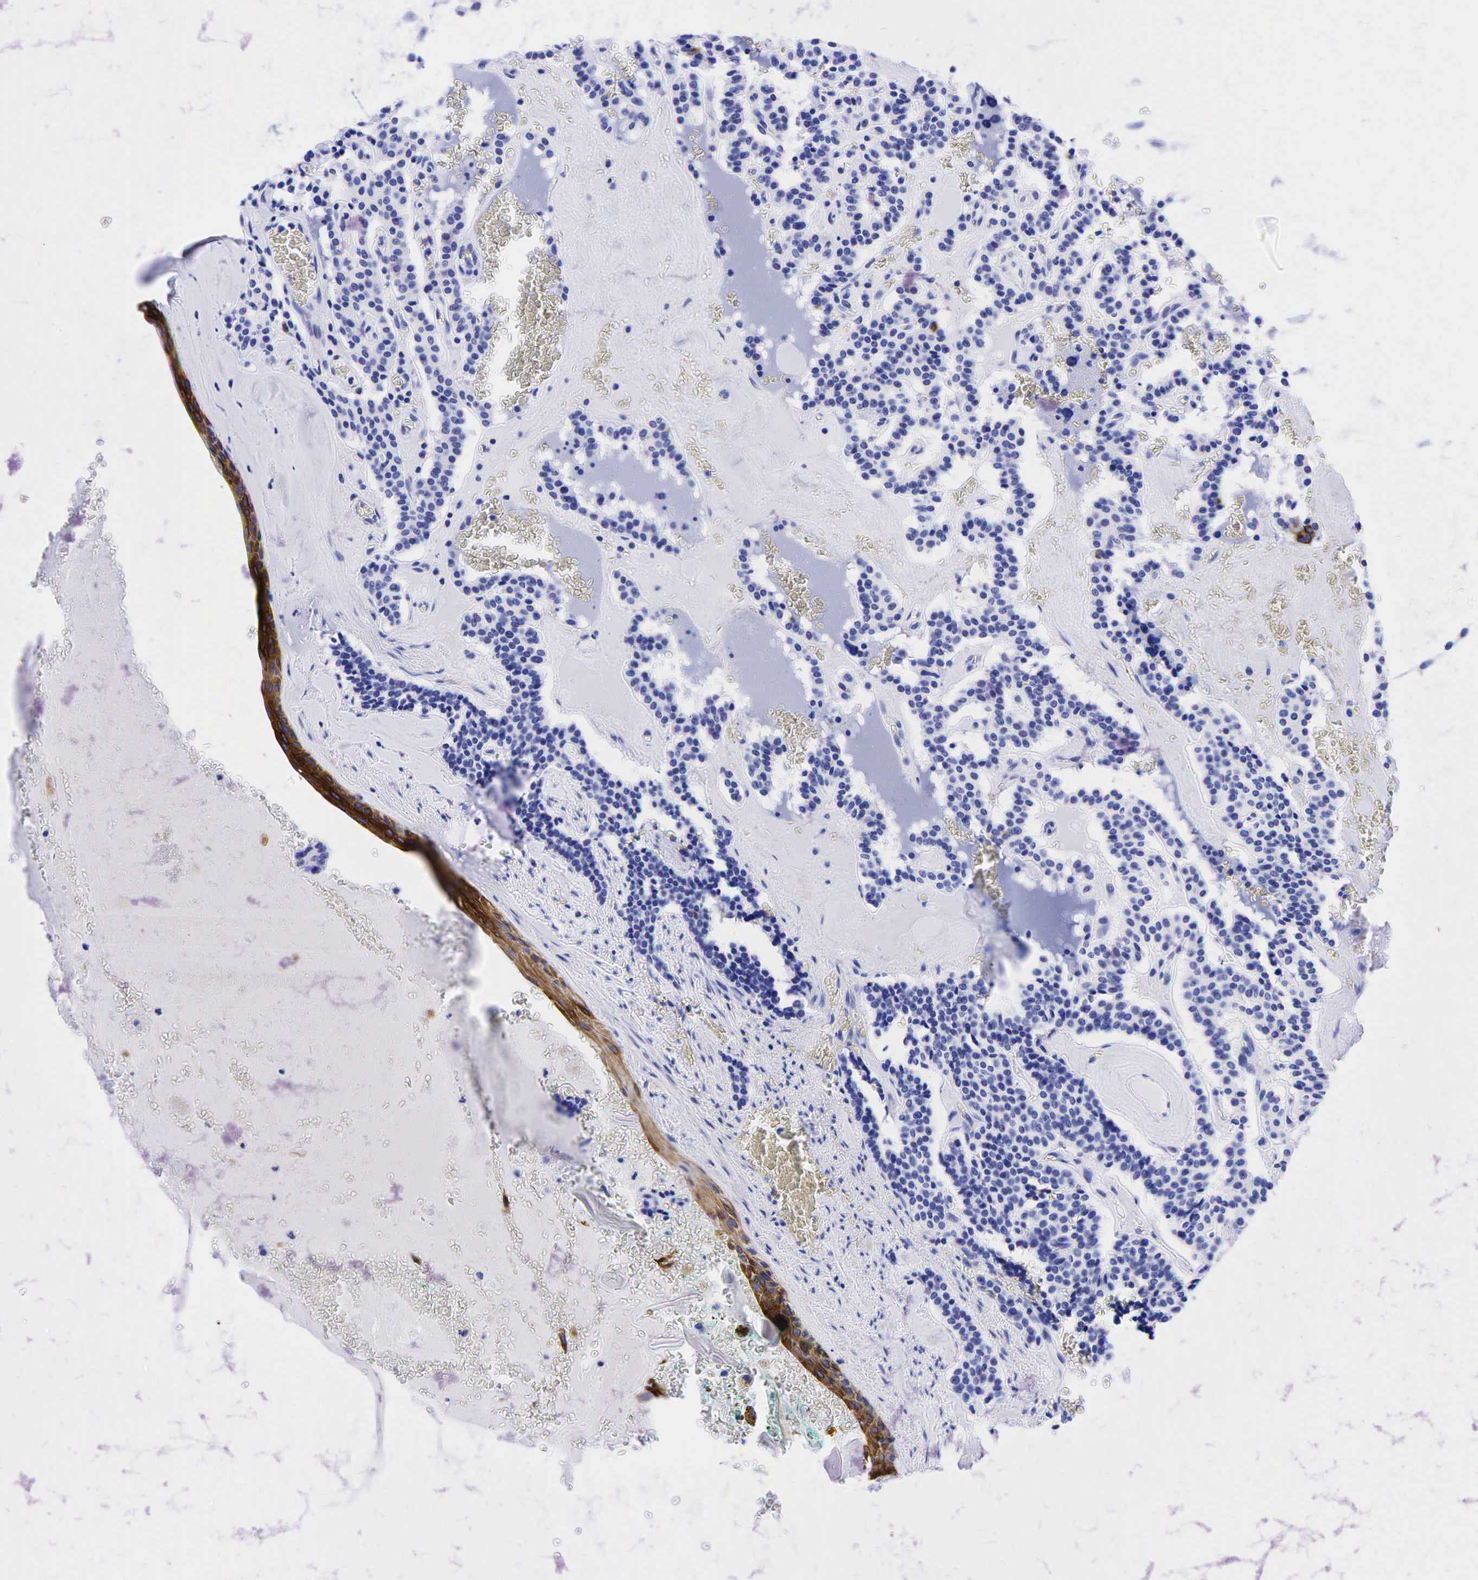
{"staining": {"intensity": "negative", "quantity": "none", "location": "none"}, "tissue": "carcinoid", "cell_type": "Tumor cells", "image_type": "cancer", "snomed": [{"axis": "morphology", "description": "Carcinoid, malignant, NOS"}, {"axis": "topography", "description": "Bronchus"}], "caption": "Immunohistochemical staining of carcinoid (malignant) exhibits no significant expression in tumor cells.", "gene": "KRT19", "patient": {"sex": "male", "age": 55}}